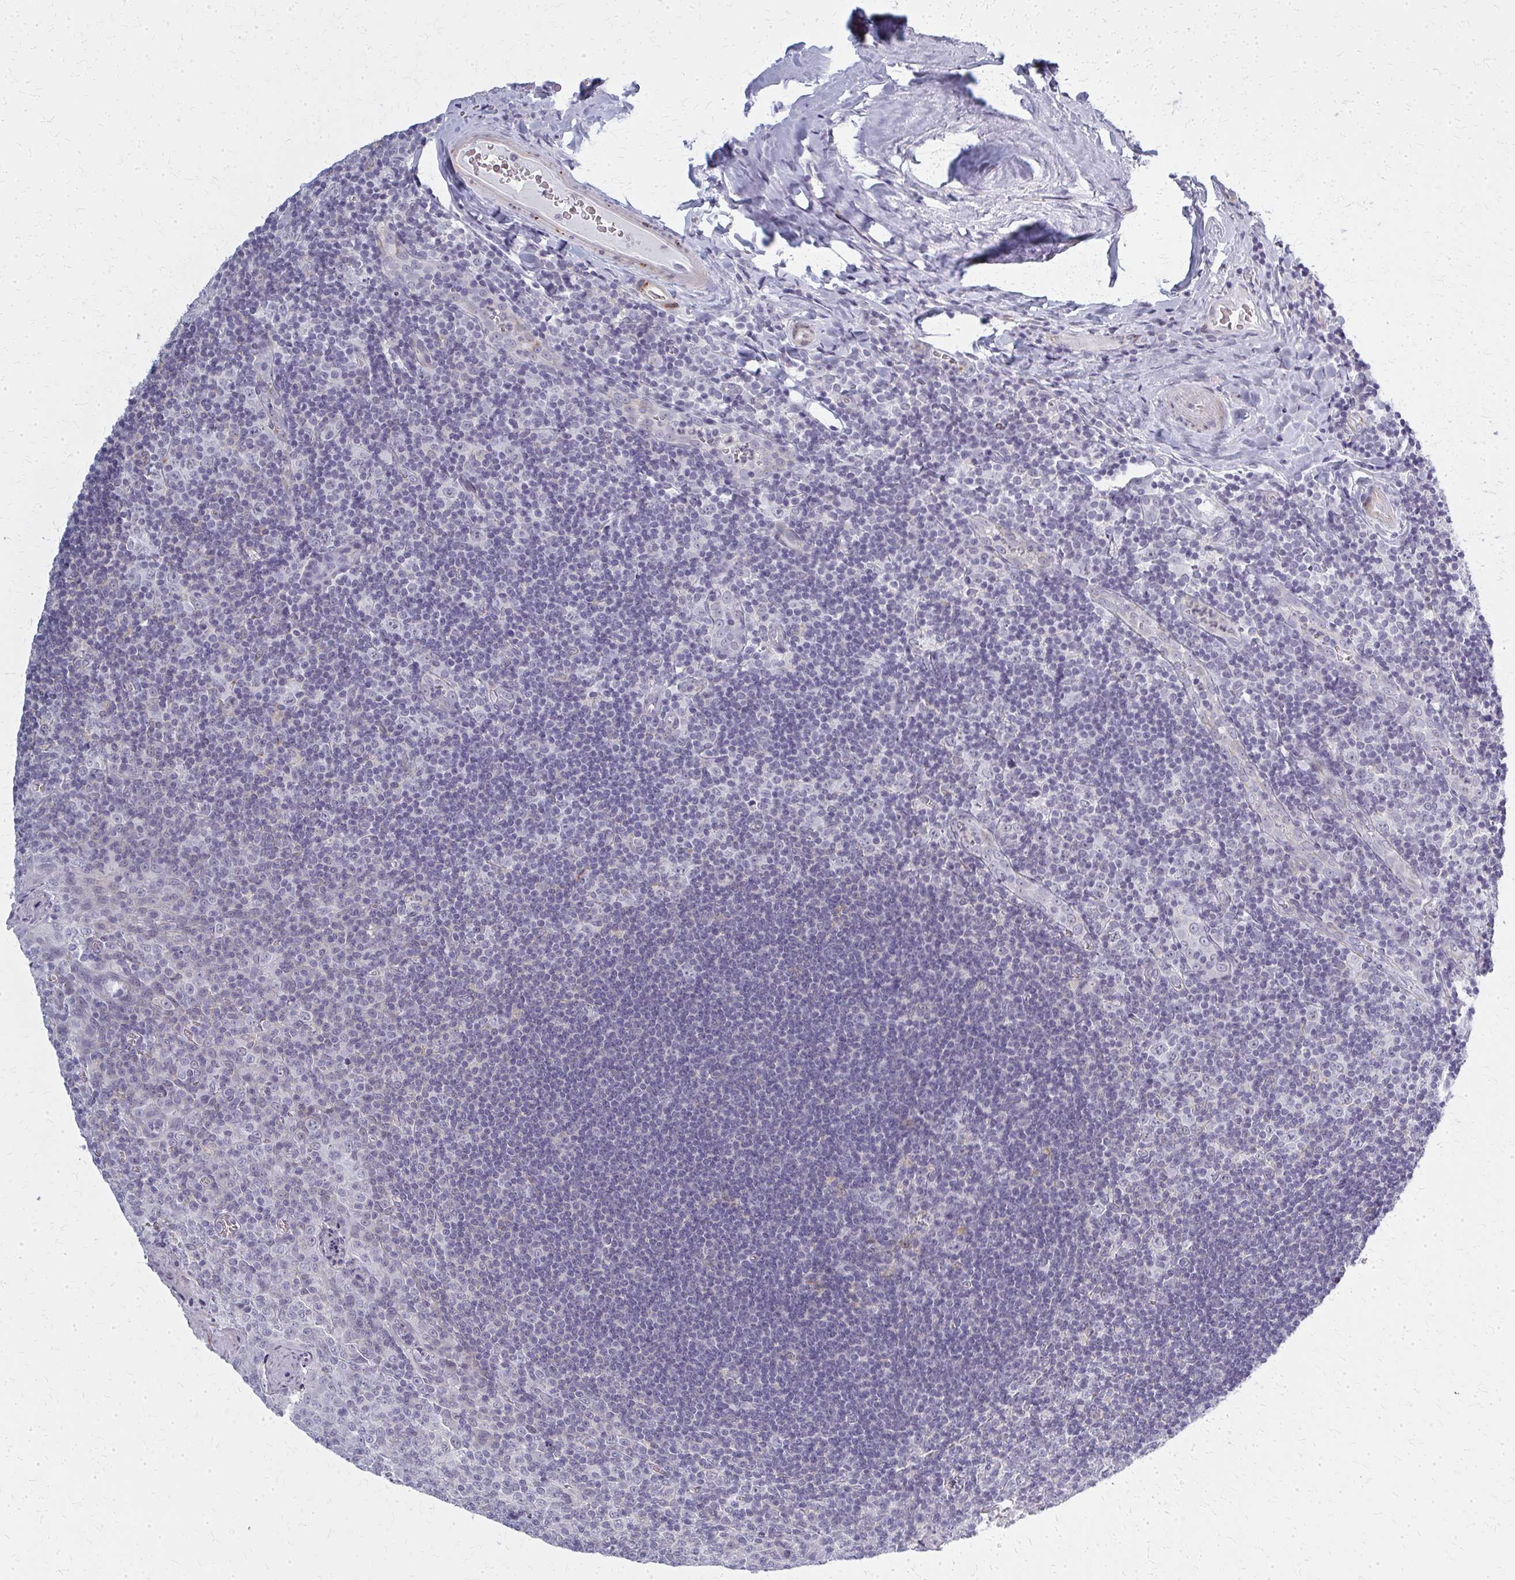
{"staining": {"intensity": "negative", "quantity": "none", "location": "none"}, "tissue": "tonsil", "cell_type": "Germinal center cells", "image_type": "normal", "snomed": [{"axis": "morphology", "description": "Normal tissue, NOS"}, {"axis": "morphology", "description": "Inflammation, NOS"}, {"axis": "topography", "description": "Tonsil"}], "caption": "Immunohistochemistry image of unremarkable tonsil: tonsil stained with DAB displays no significant protein expression in germinal center cells.", "gene": "CASQ2", "patient": {"sex": "female", "age": 31}}